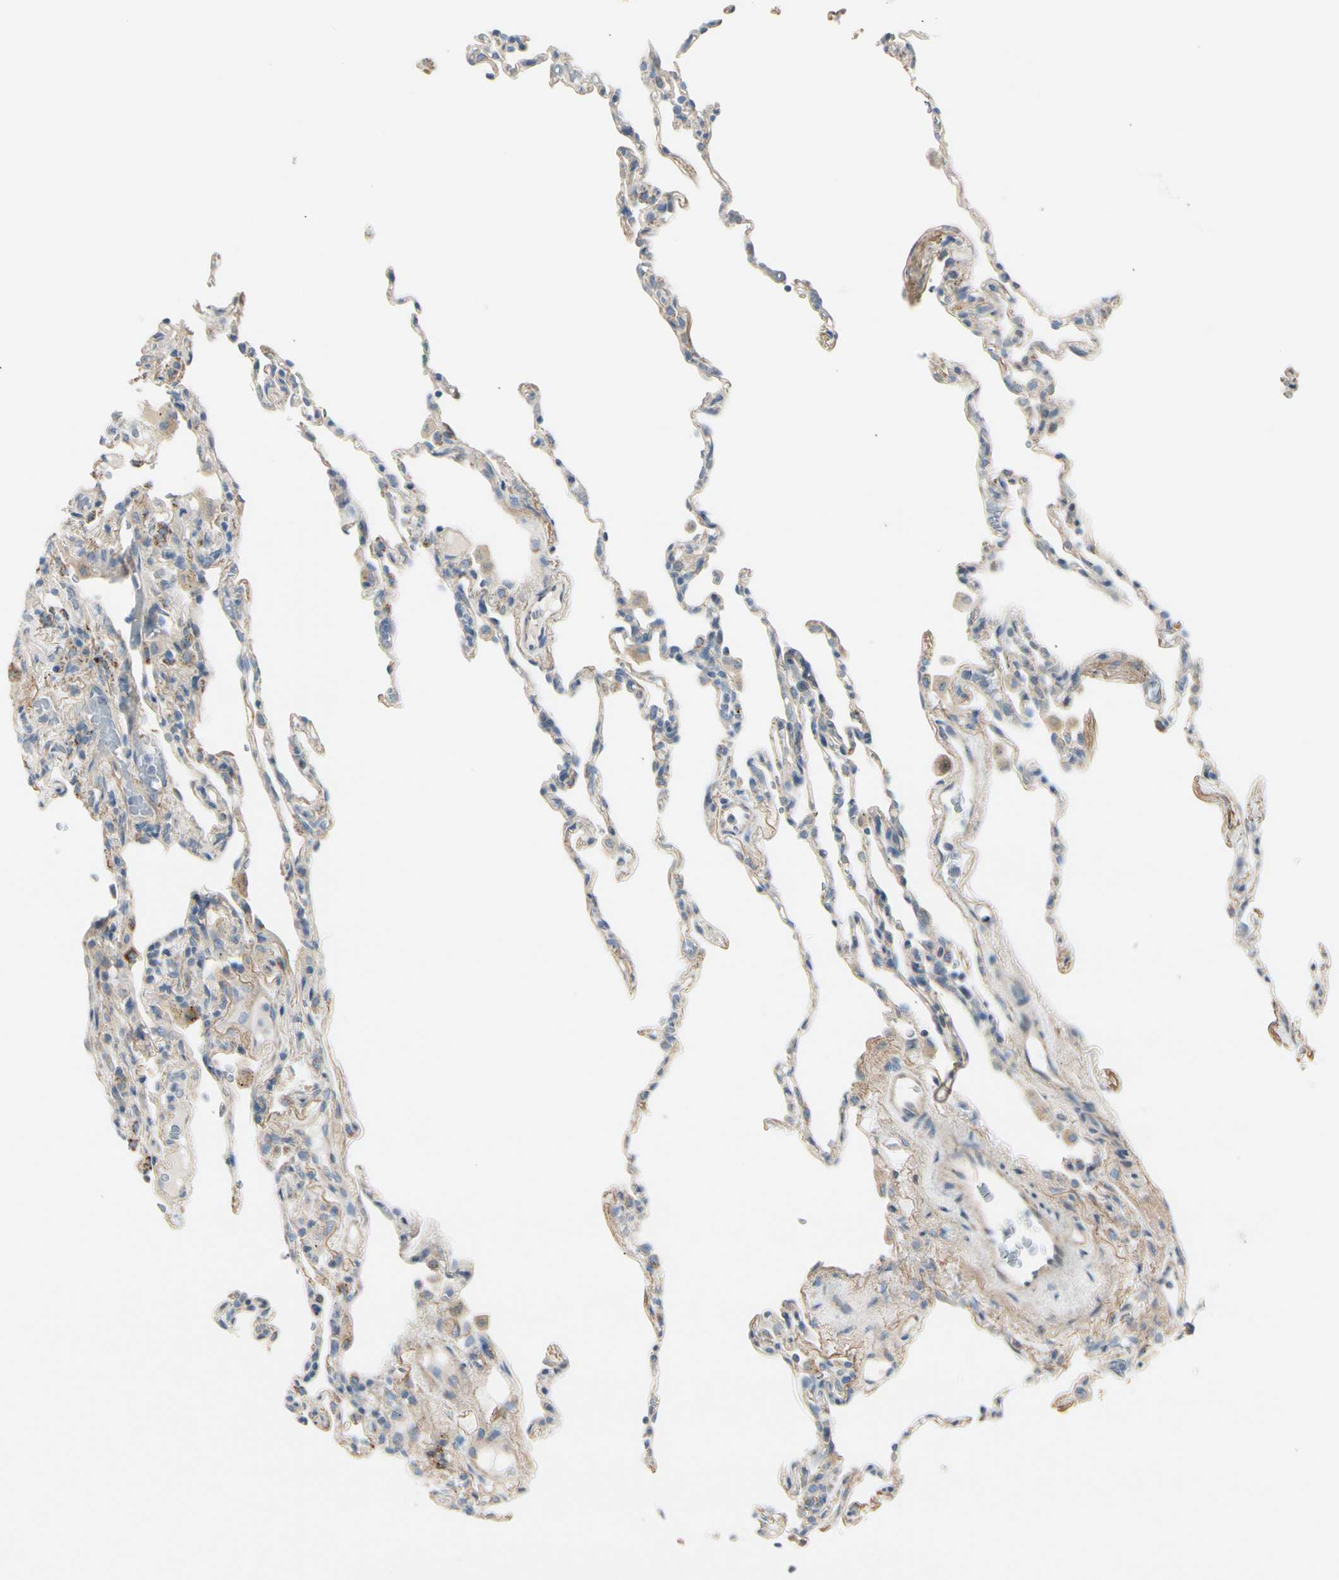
{"staining": {"intensity": "weak", "quantity": ">75%", "location": "cytoplasmic/membranous"}, "tissue": "lung", "cell_type": "Alveolar cells", "image_type": "normal", "snomed": [{"axis": "morphology", "description": "Normal tissue, NOS"}, {"axis": "topography", "description": "Lung"}], "caption": "This photomicrograph reveals normal lung stained with immunohistochemistry (IHC) to label a protein in brown. The cytoplasmic/membranous of alveolar cells show weak positivity for the protein. Nuclei are counter-stained blue.", "gene": "EPHA3", "patient": {"sex": "male", "age": 59}}